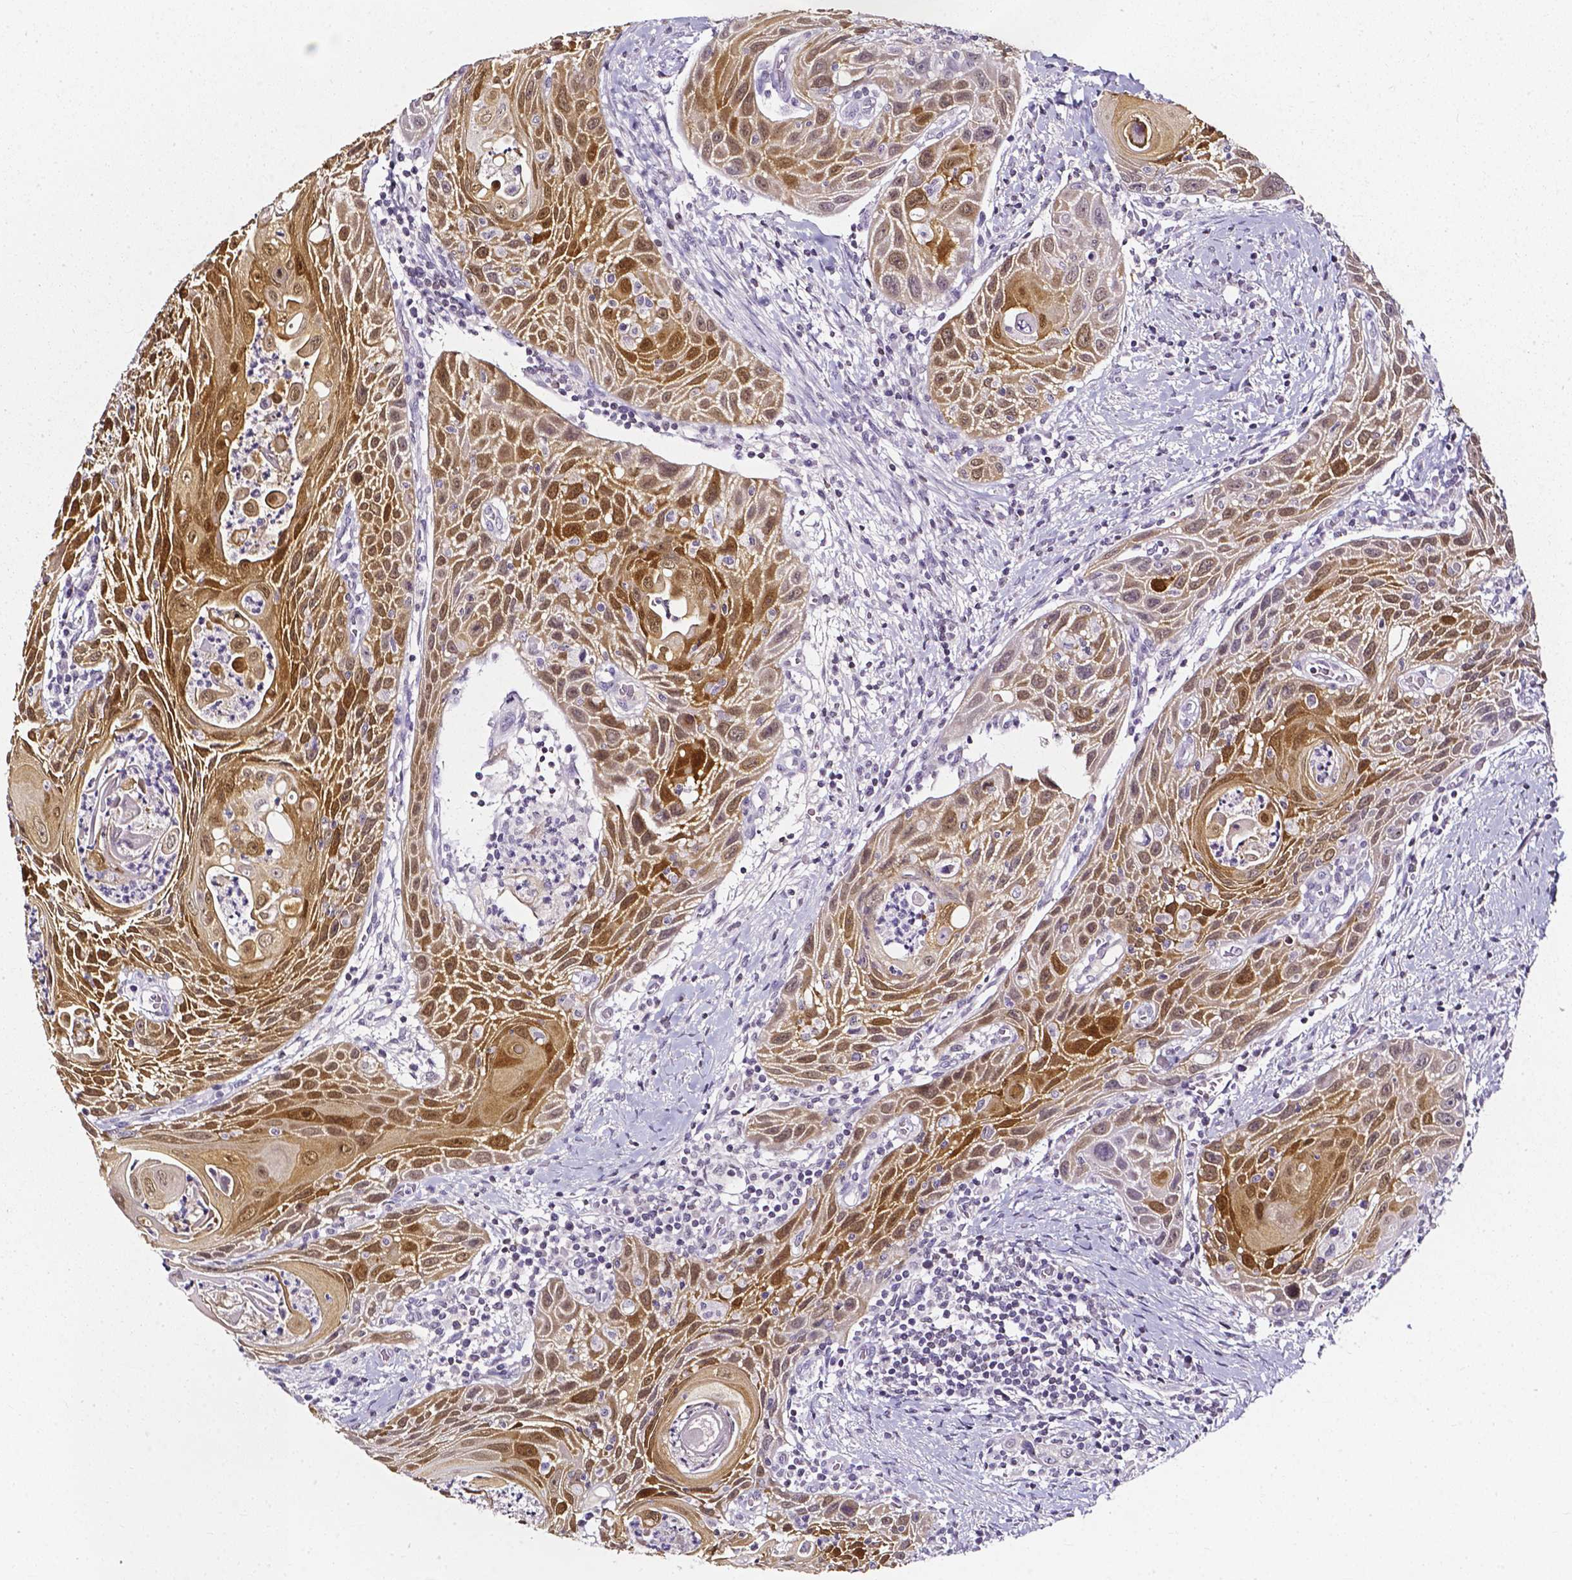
{"staining": {"intensity": "moderate", "quantity": ">75%", "location": "cytoplasmic/membranous,nuclear"}, "tissue": "head and neck cancer", "cell_type": "Tumor cells", "image_type": "cancer", "snomed": [{"axis": "morphology", "description": "Squamous cell carcinoma, NOS"}, {"axis": "topography", "description": "Head-Neck"}], "caption": "The micrograph shows a brown stain indicating the presence of a protein in the cytoplasmic/membranous and nuclear of tumor cells in head and neck squamous cell carcinoma. Immunohistochemistry (ihc) stains the protein of interest in brown and the nuclei are stained blue.", "gene": "AKR1B10", "patient": {"sex": "male", "age": 69}}